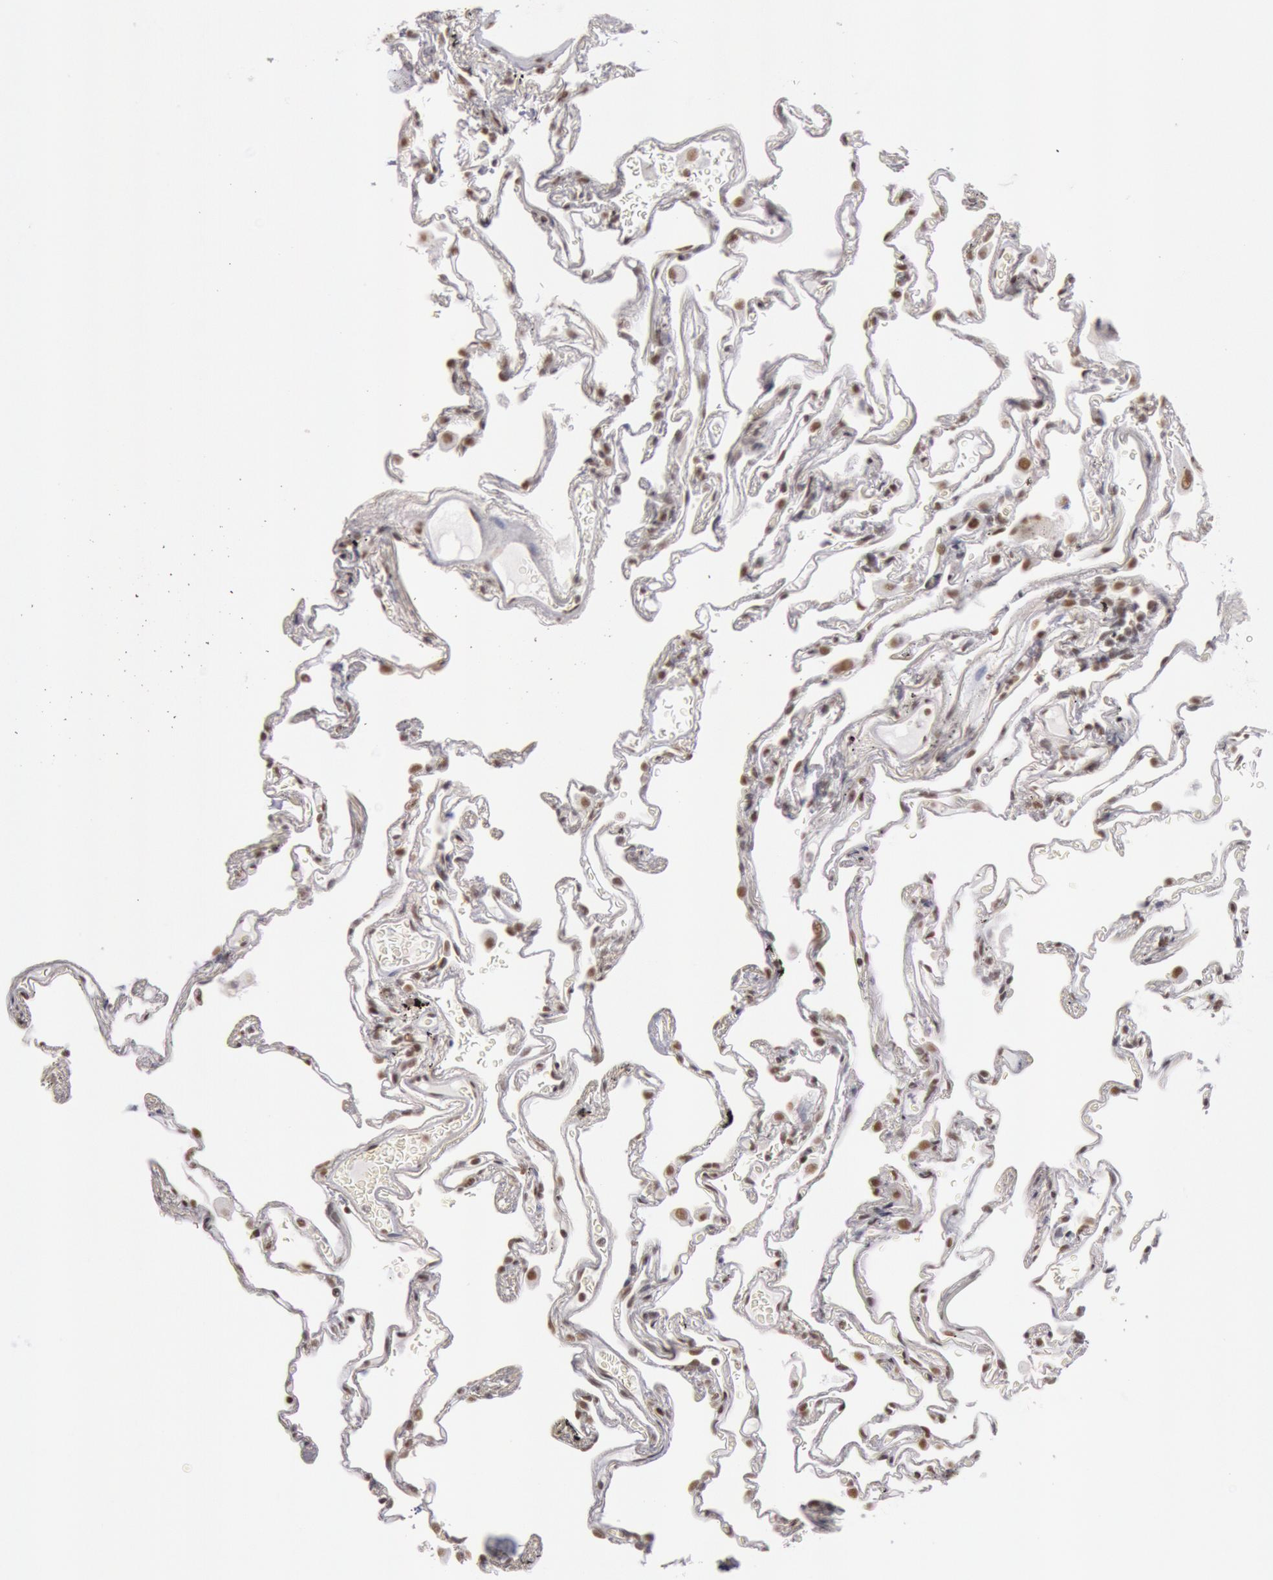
{"staining": {"intensity": "moderate", "quantity": ">75%", "location": "nuclear"}, "tissue": "lung", "cell_type": "Alveolar cells", "image_type": "normal", "snomed": [{"axis": "morphology", "description": "Normal tissue, NOS"}, {"axis": "morphology", "description": "Inflammation, NOS"}, {"axis": "topography", "description": "Lung"}], "caption": "Alveolar cells reveal moderate nuclear staining in about >75% of cells in normal lung. (Stains: DAB (3,3'-diaminobenzidine) in brown, nuclei in blue, Microscopy: brightfield microscopy at high magnification).", "gene": "ESS2", "patient": {"sex": "male", "age": 69}}